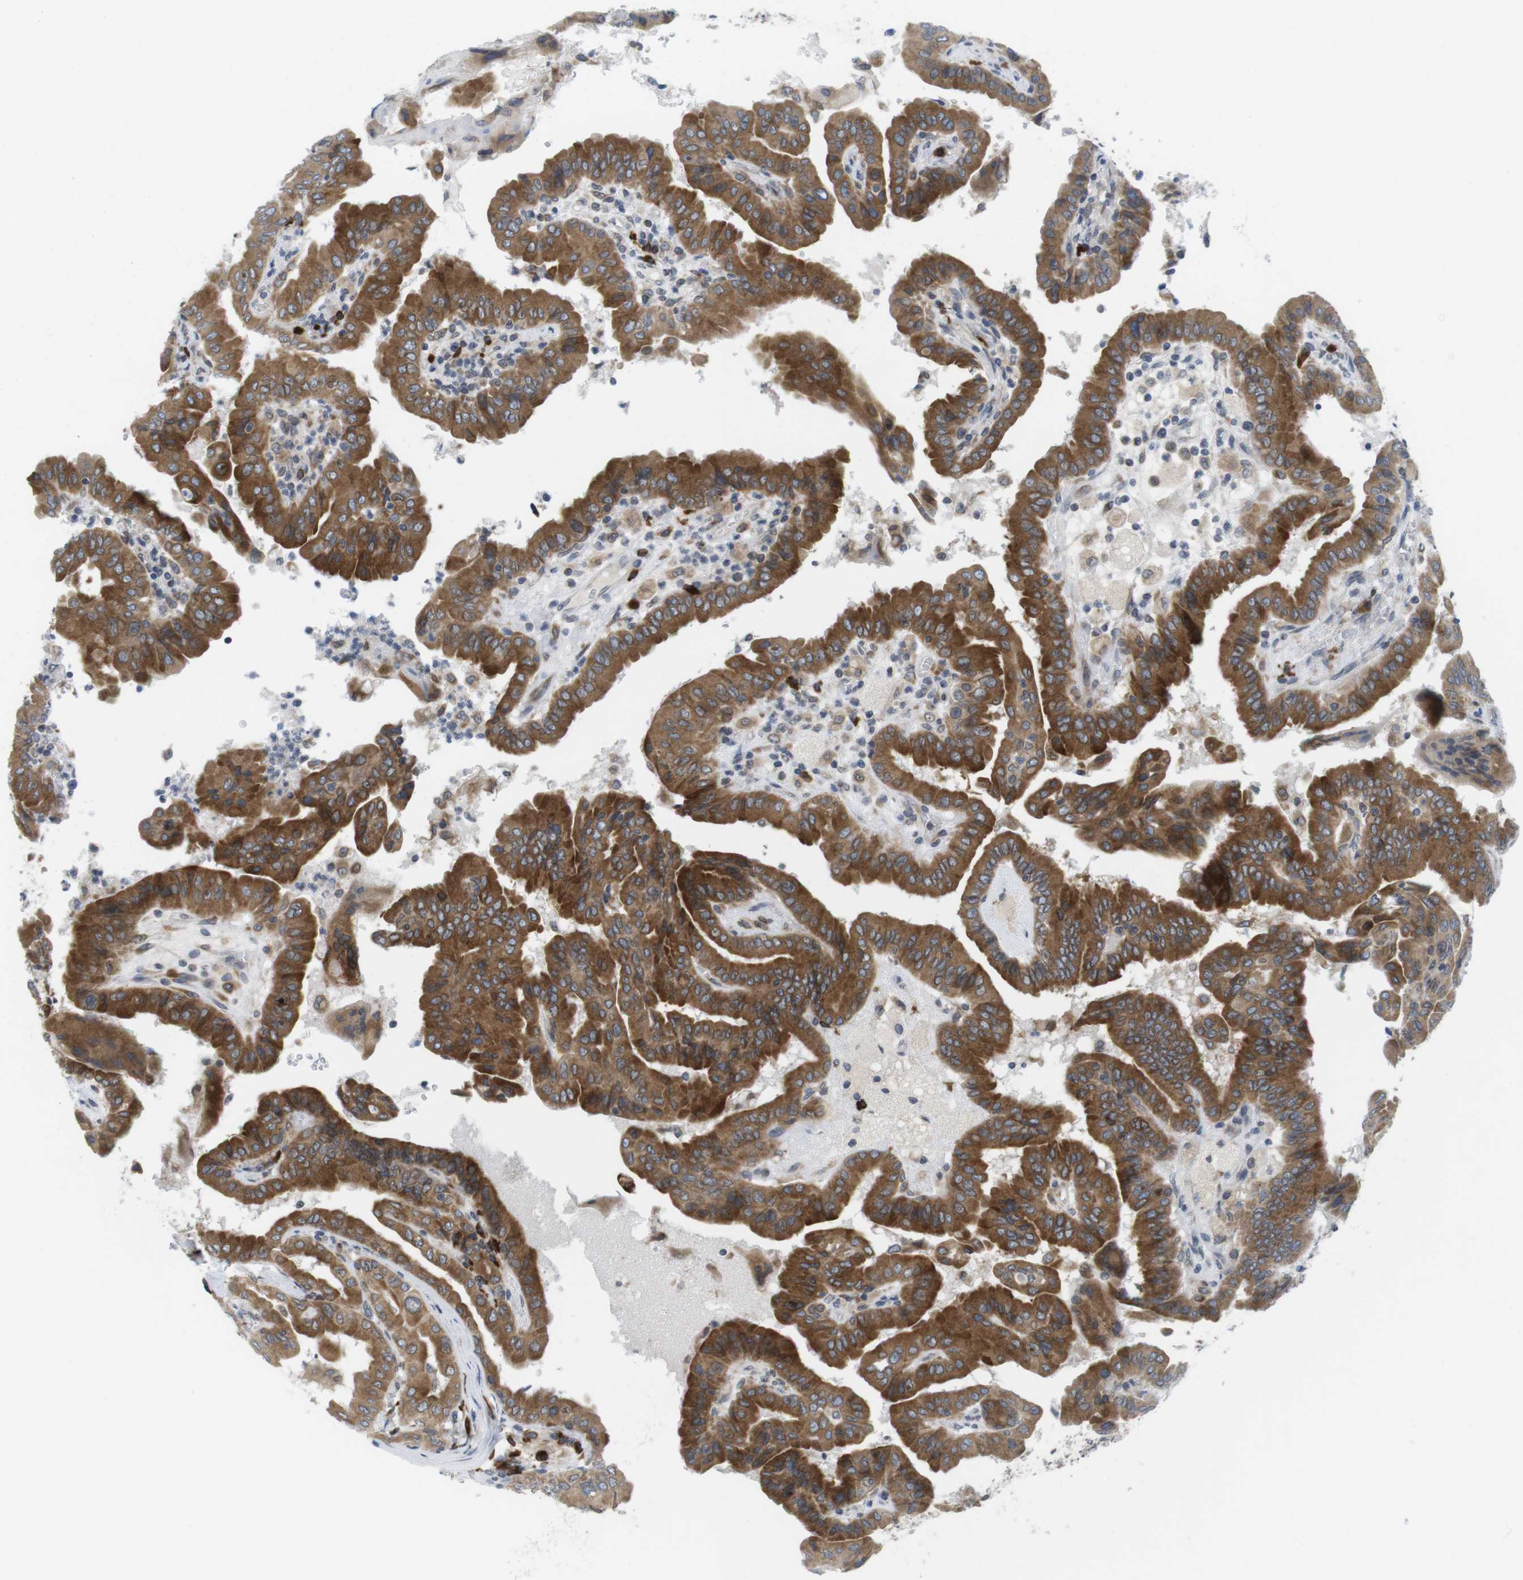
{"staining": {"intensity": "moderate", "quantity": ">75%", "location": "cytoplasmic/membranous"}, "tissue": "thyroid cancer", "cell_type": "Tumor cells", "image_type": "cancer", "snomed": [{"axis": "morphology", "description": "Papillary adenocarcinoma, NOS"}, {"axis": "topography", "description": "Thyroid gland"}], "caption": "There is medium levels of moderate cytoplasmic/membranous positivity in tumor cells of thyroid cancer (papillary adenocarcinoma), as demonstrated by immunohistochemical staining (brown color).", "gene": "ERGIC3", "patient": {"sex": "male", "age": 33}}